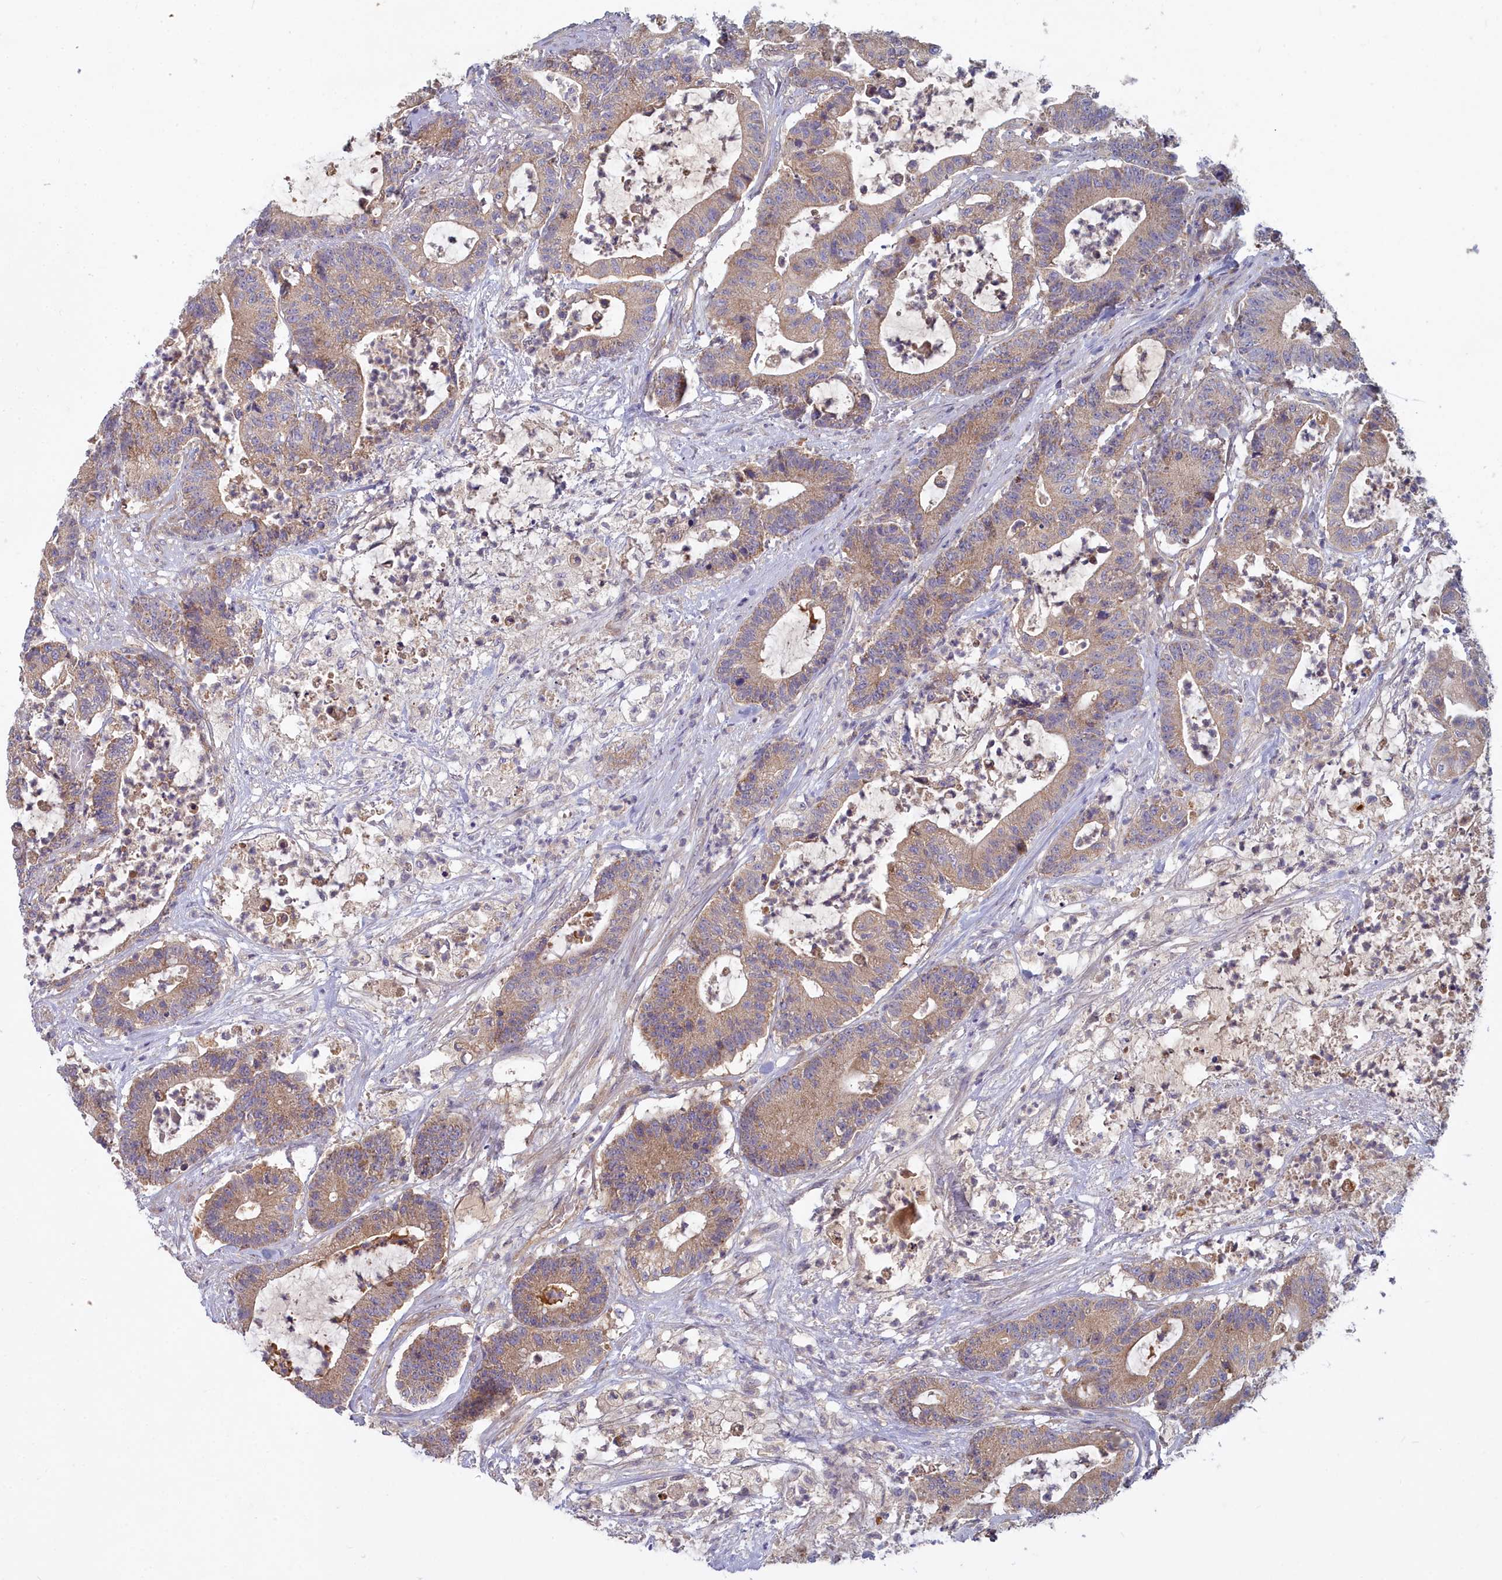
{"staining": {"intensity": "moderate", "quantity": ">75%", "location": "cytoplasmic/membranous"}, "tissue": "colorectal cancer", "cell_type": "Tumor cells", "image_type": "cancer", "snomed": [{"axis": "morphology", "description": "Adenocarcinoma, NOS"}, {"axis": "topography", "description": "Colon"}], "caption": "A medium amount of moderate cytoplasmic/membranous expression is seen in approximately >75% of tumor cells in colorectal cancer tissue. (IHC, brightfield microscopy, high magnification).", "gene": "CCDC167", "patient": {"sex": "female", "age": 84}}